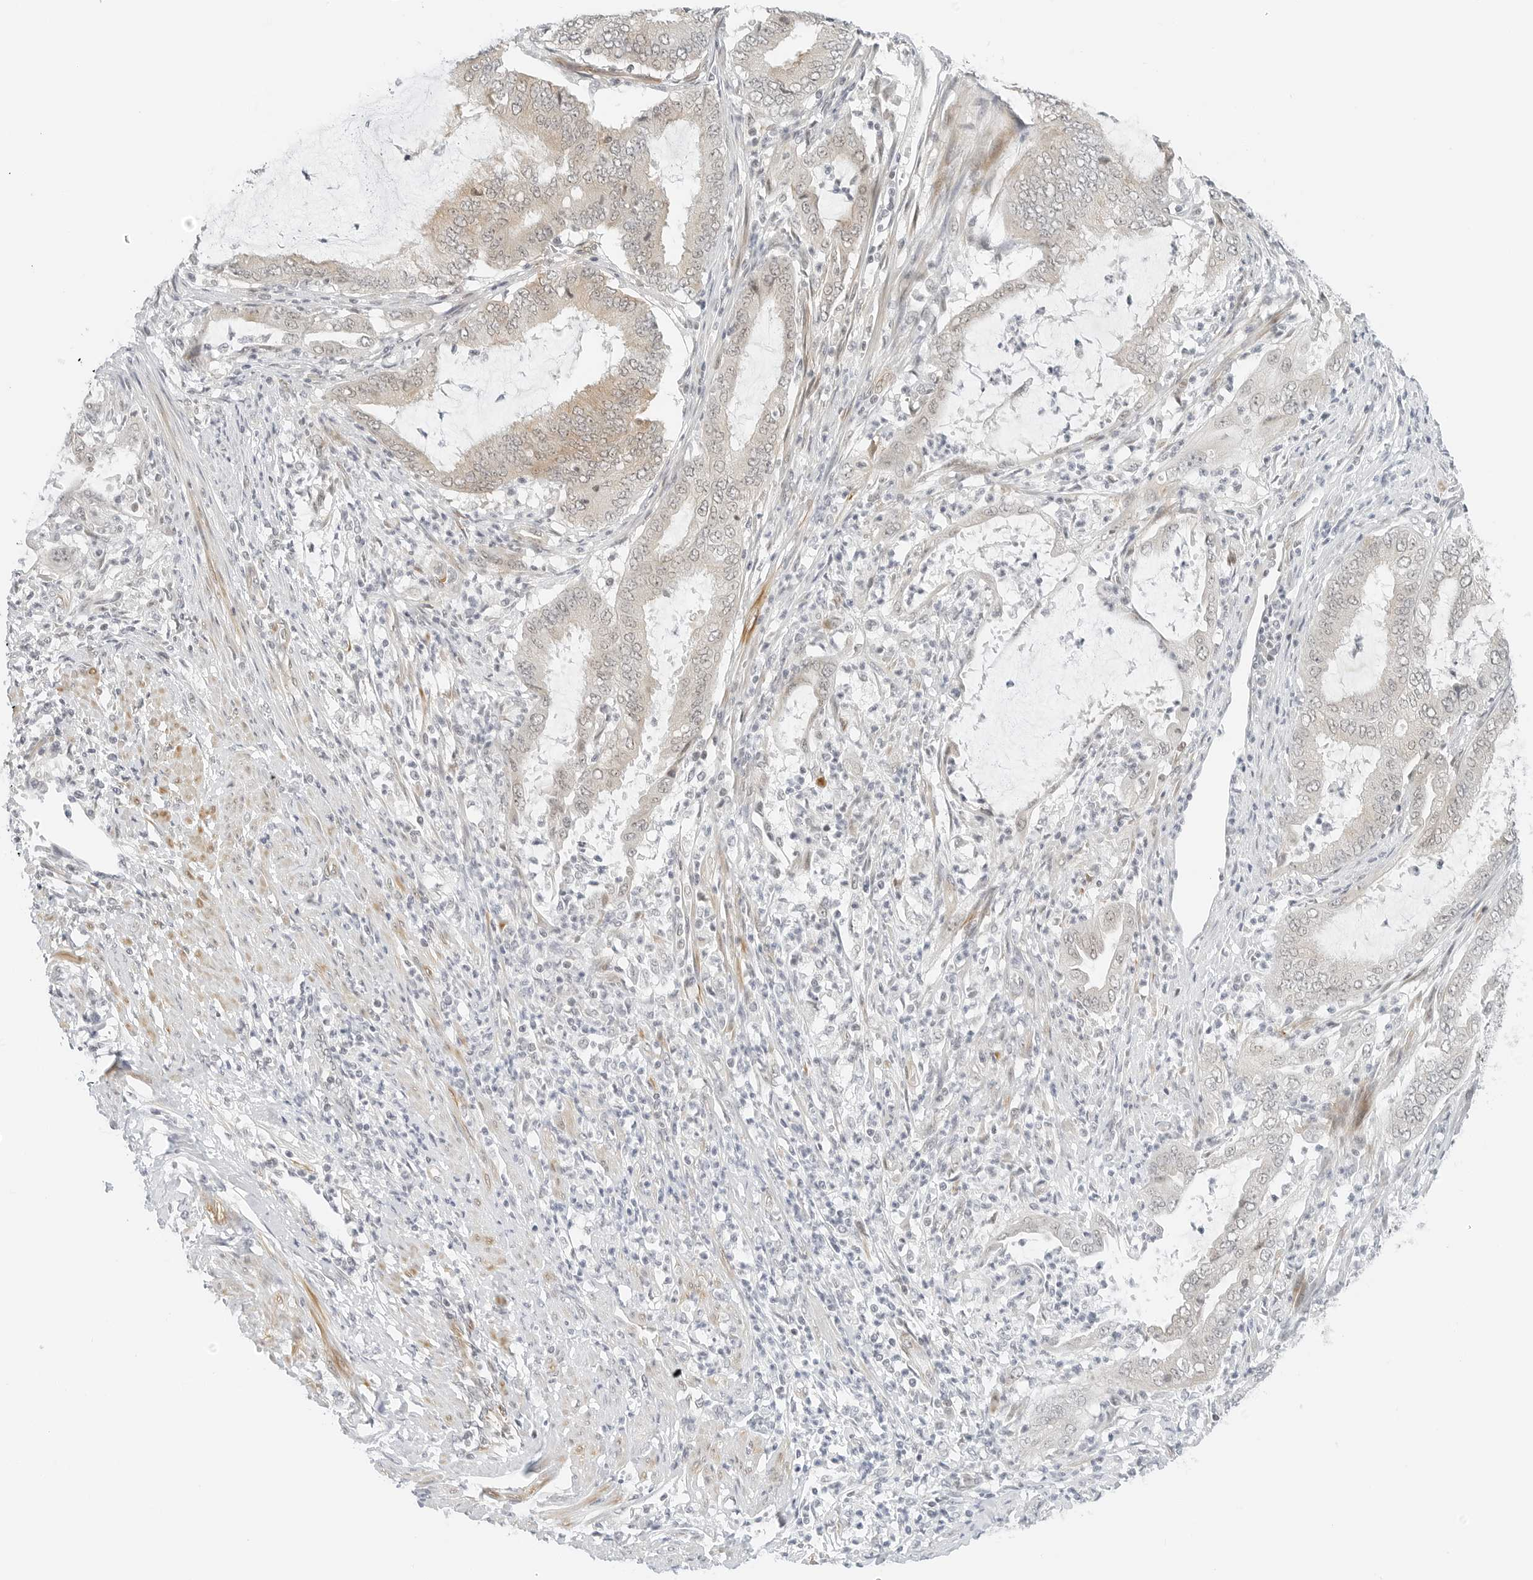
{"staining": {"intensity": "weak", "quantity": "25%-75%", "location": "cytoplasmic/membranous"}, "tissue": "endometrial cancer", "cell_type": "Tumor cells", "image_type": "cancer", "snomed": [{"axis": "morphology", "description": "Adenocarcinoma, NOS"}, {"axis": "topography", "description": "Endometrium"}], "caption": "Brown immunohistochemical staining in human adenocarcinoma (endometrial) demonstrates weak cytoplasmic/membranous staining in about 25%-75% of tumor cells.", "gene": "NEO1", "patient": {"sex": "female", "age": 51}}